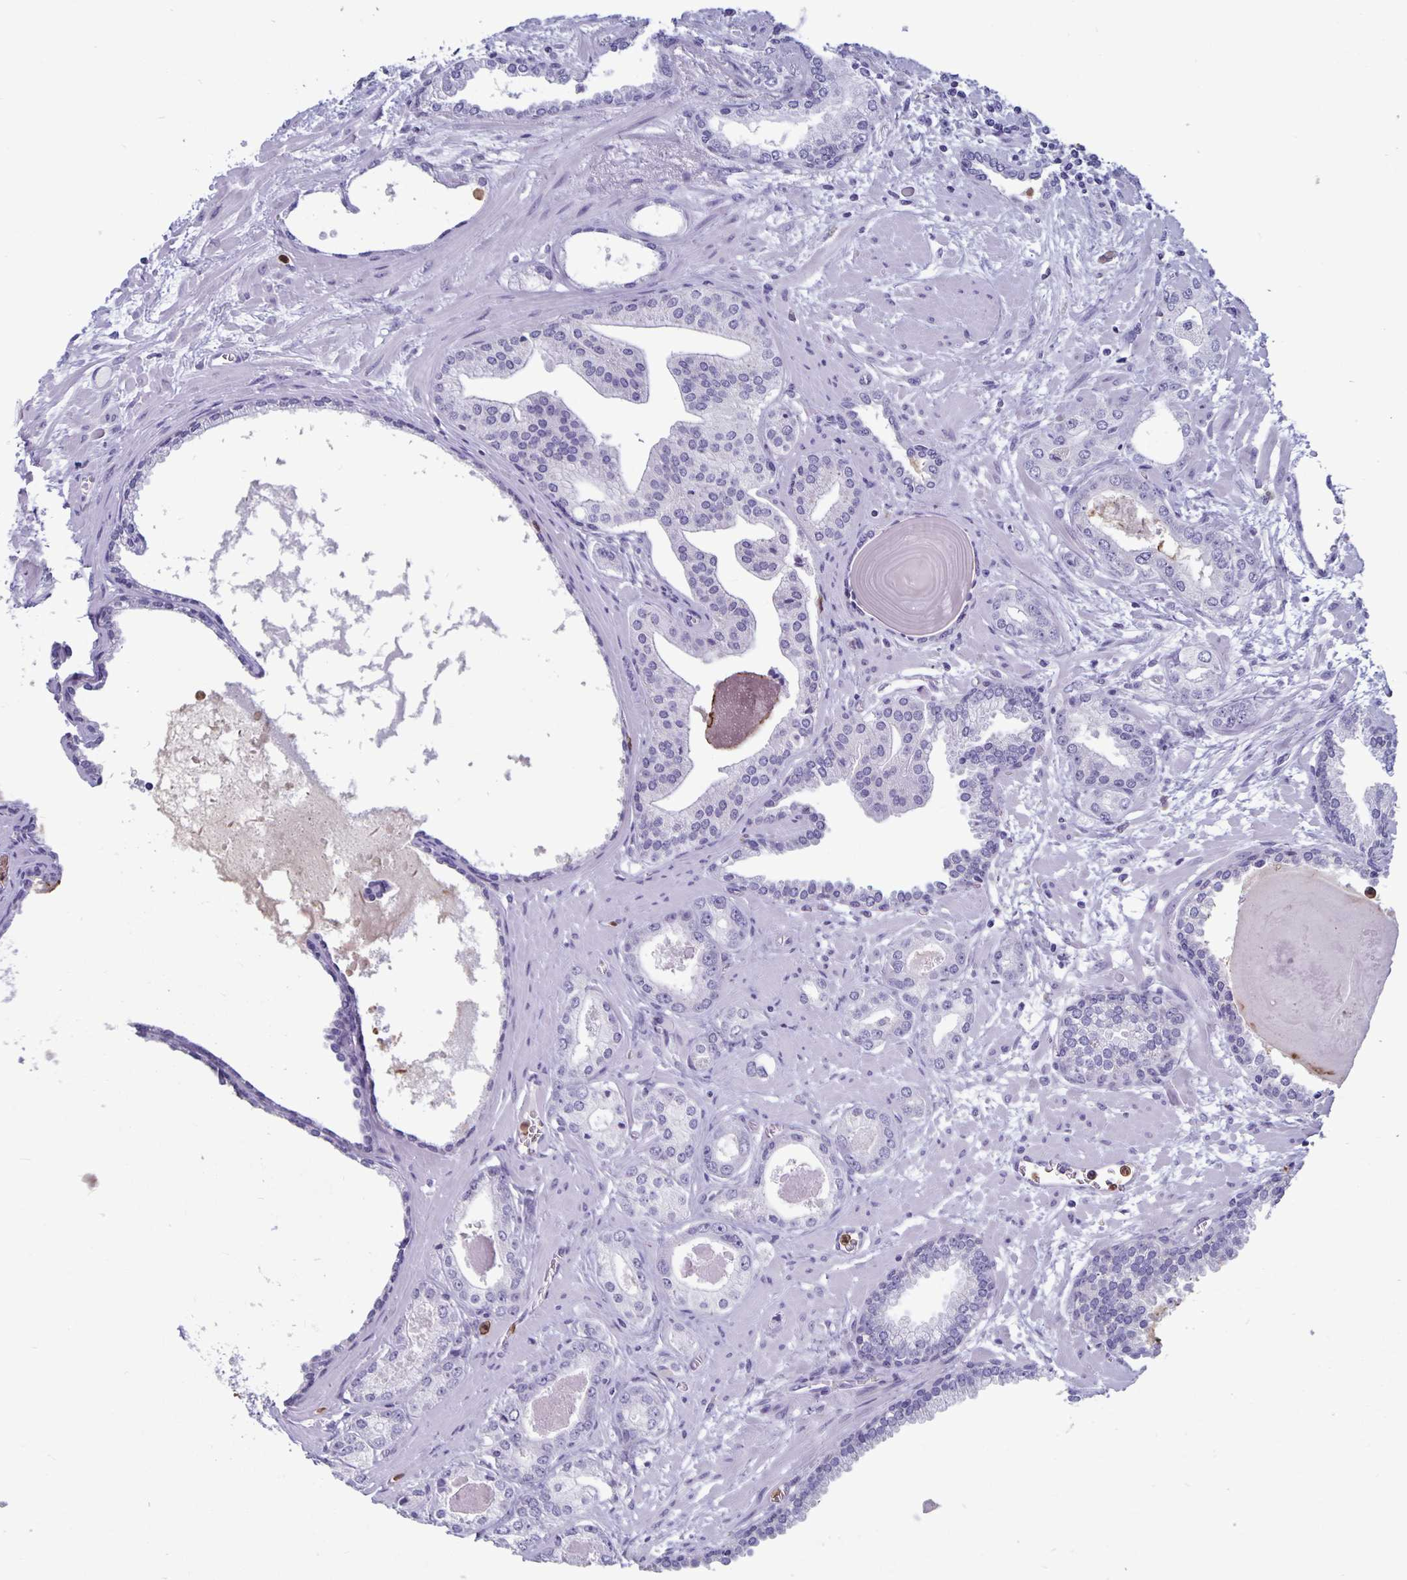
{"staining": {"intensity": "negative", "quantity": "none", "location": "none"}, "tissue": "prostate cancer", "cell_type": "Tumor cells", "image_type": "cancer", "snomed": [{"axis": "morphology", "description": "Adenocarcinoma, Low grade"}, {"axis": "topography", "description": "Prostate"}], "caption": "This is an immunohistochemistry (IHC) photomicrograph of human prostate low-grade adenocarcinoma. There is no positivity in tumor cells.", "gene": "PLCB3", "patient": {"sex": "male", "age": 64}}